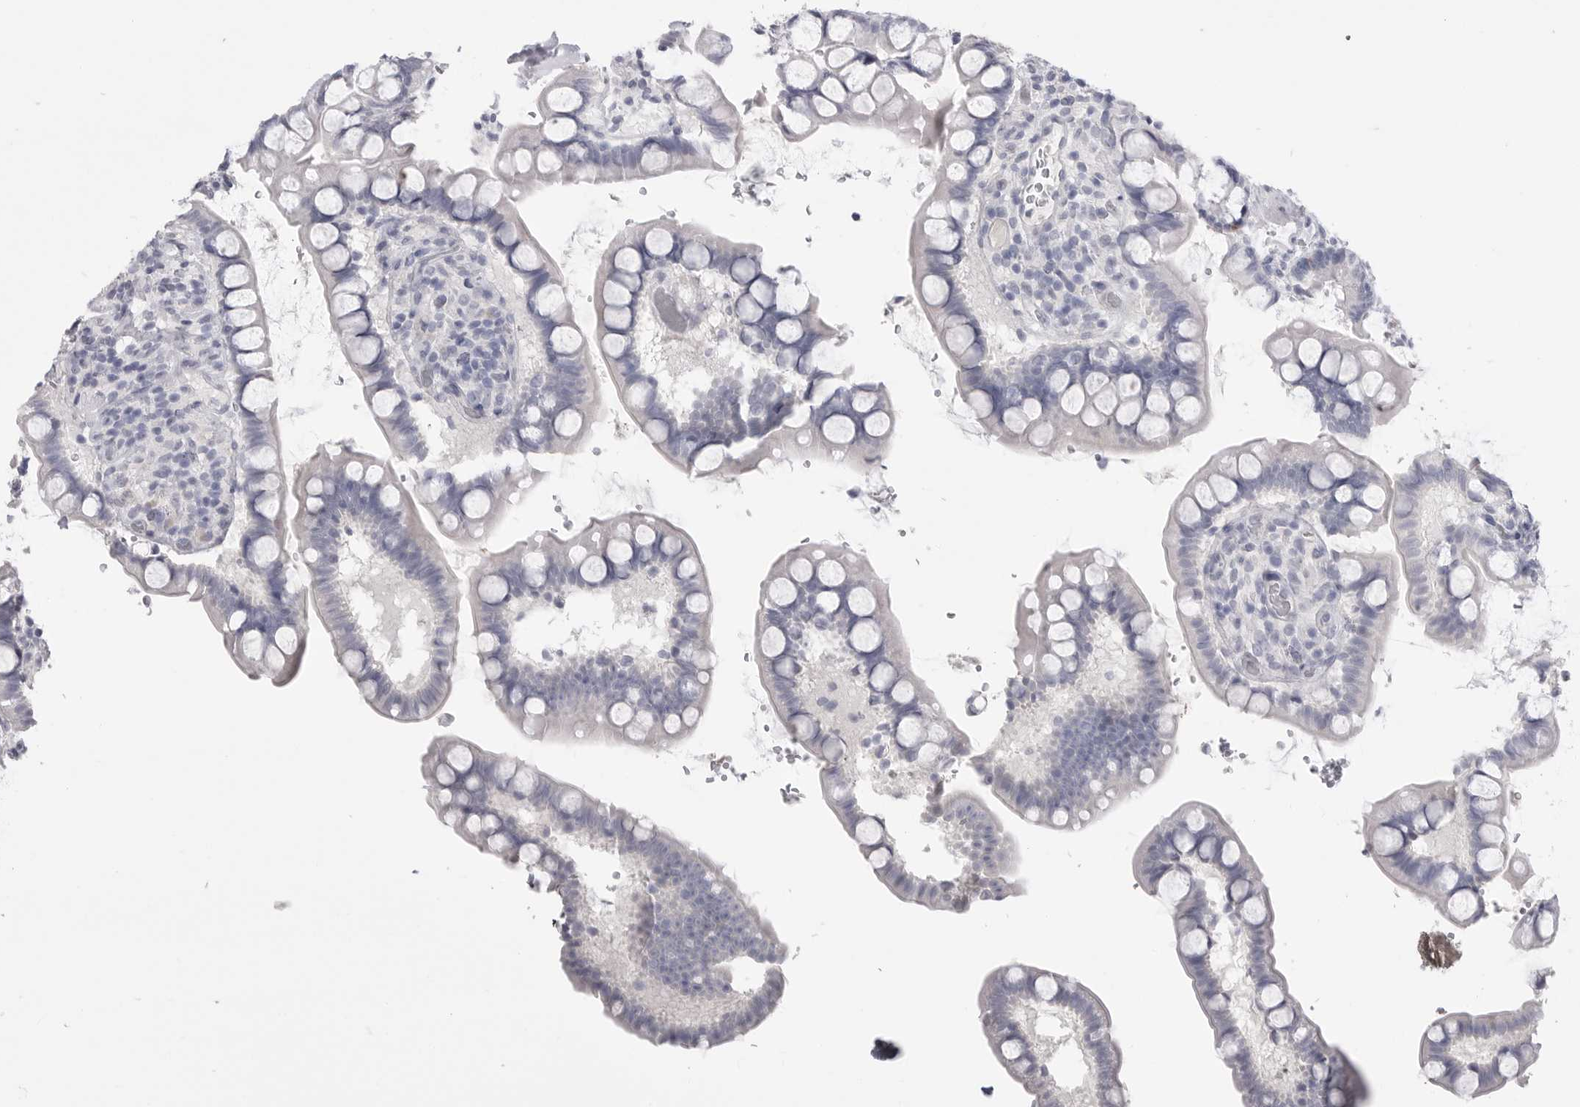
{"staining": {"intensity": "negative", "quantity": "none", "location": "none"}, "tissue": "small intestine", "cell_type": "Glandular cells", "image_type": "normal", "snomed": [{"axis": "morphology", "description": "Normal tissue, NOS"}, {"axis": "topography", "description": "Smooth muscle"}, {"axis": "topography", "description": "Small intestine"}], "caption": "Glandular cells are negative for protein expression in normal human small intestine. (DAB immunohistochemistry with hematoxylin counter stain).", "gene": "CPB1", "patient": {"sex": "female", "age": 84}}